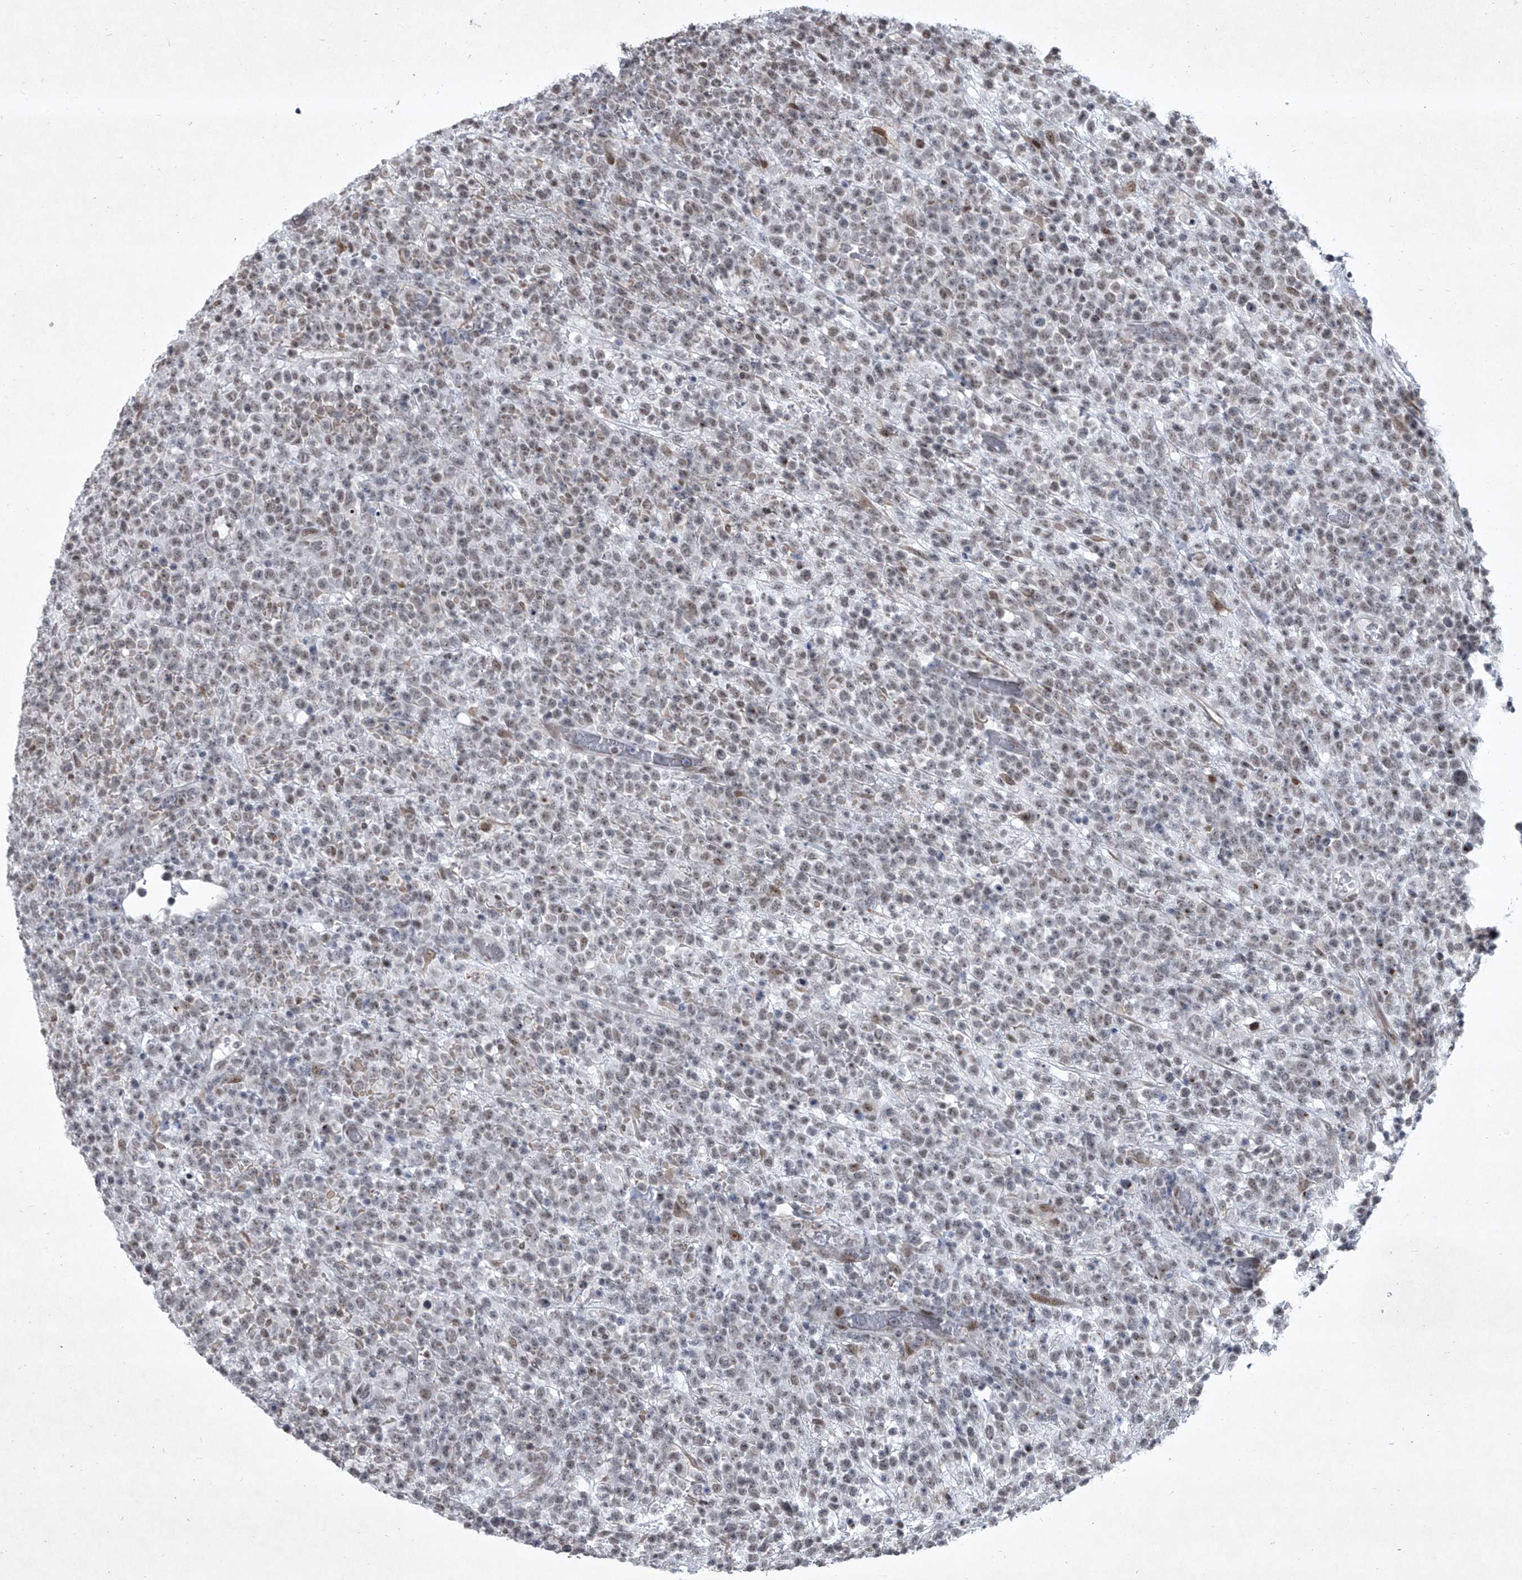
{"staining": {"intensity": "weak", "quantity": "25%-75%", "location": "nuclear"}, "tissue": "lymphoma", "cell_type": "Tumor cells", "image_type": "cancer", "snomed": [{"axis": "morphology", "description": "Malignant lymphoma, non-Hodgkin's type, High grade"}, {"axis": "topography", "description": "Colon"}], "caption": "Protein staining shows weak nuclear staining in approximately 25%-75% of tumor cells in high-grade malignant lymphoma, non-Hodgkin's type.", "gene": "MLLT1", "patient": {"sex": "female", "age": 53}}